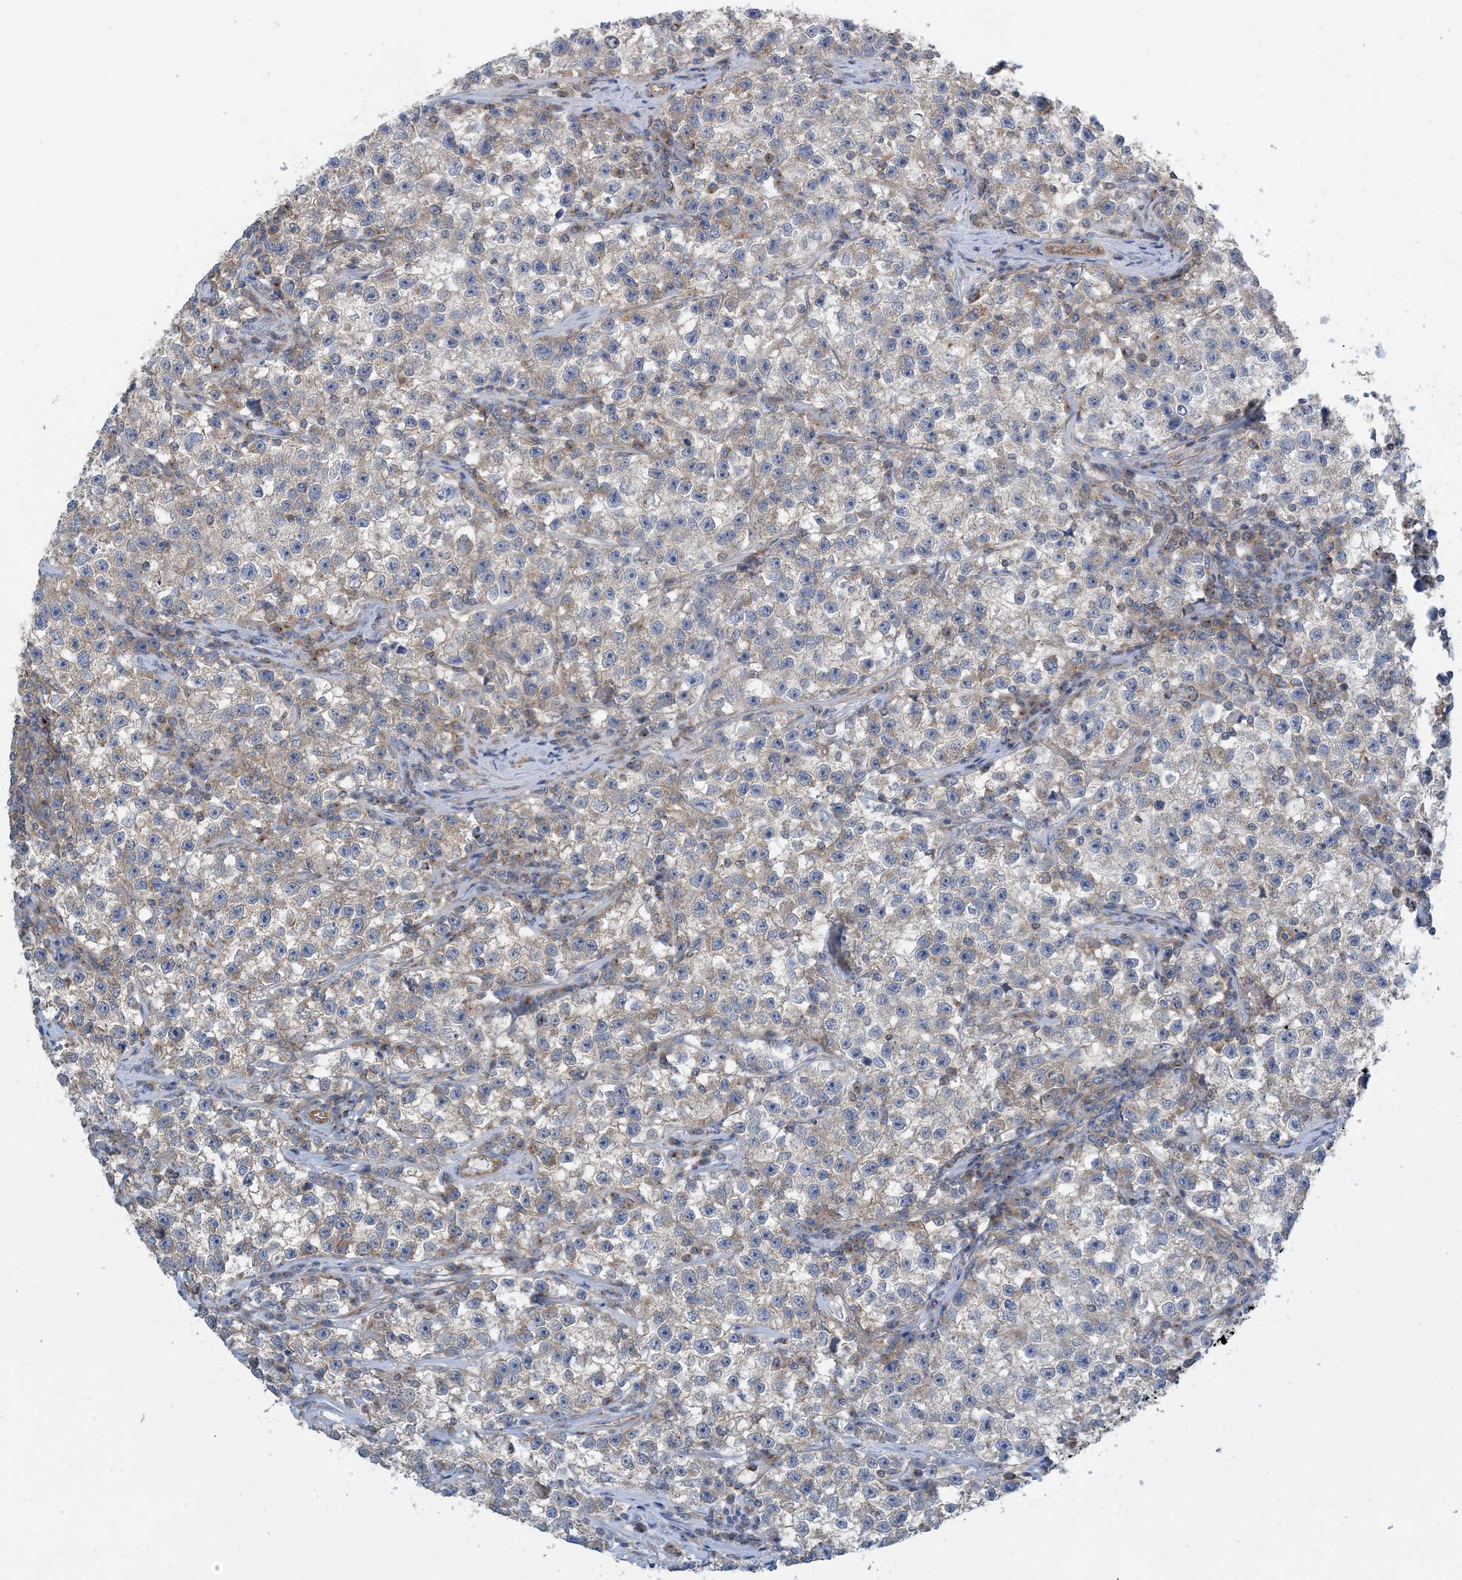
{"staining": {"intensity": "weak", "quantity": "25%-75%", "location": "cytoplasmic/membranous"}, "tissue": "testis cancer", "cell_type": "Tumor cells", "image_type": "cancer", "snomed": [{"axis": "morphology", "description": "Seminoma, NOS"}, {"axis": "topography", "description": "Testis"}], "caption": "Protein positivity by immunohistochemistry shows weak cytoplasmic/membranous positivity in approximately 25%-75% of tumor cells in testis seminoma.", "gene": "SIDT1", "patient": {"sex": "male", "age": 22}}